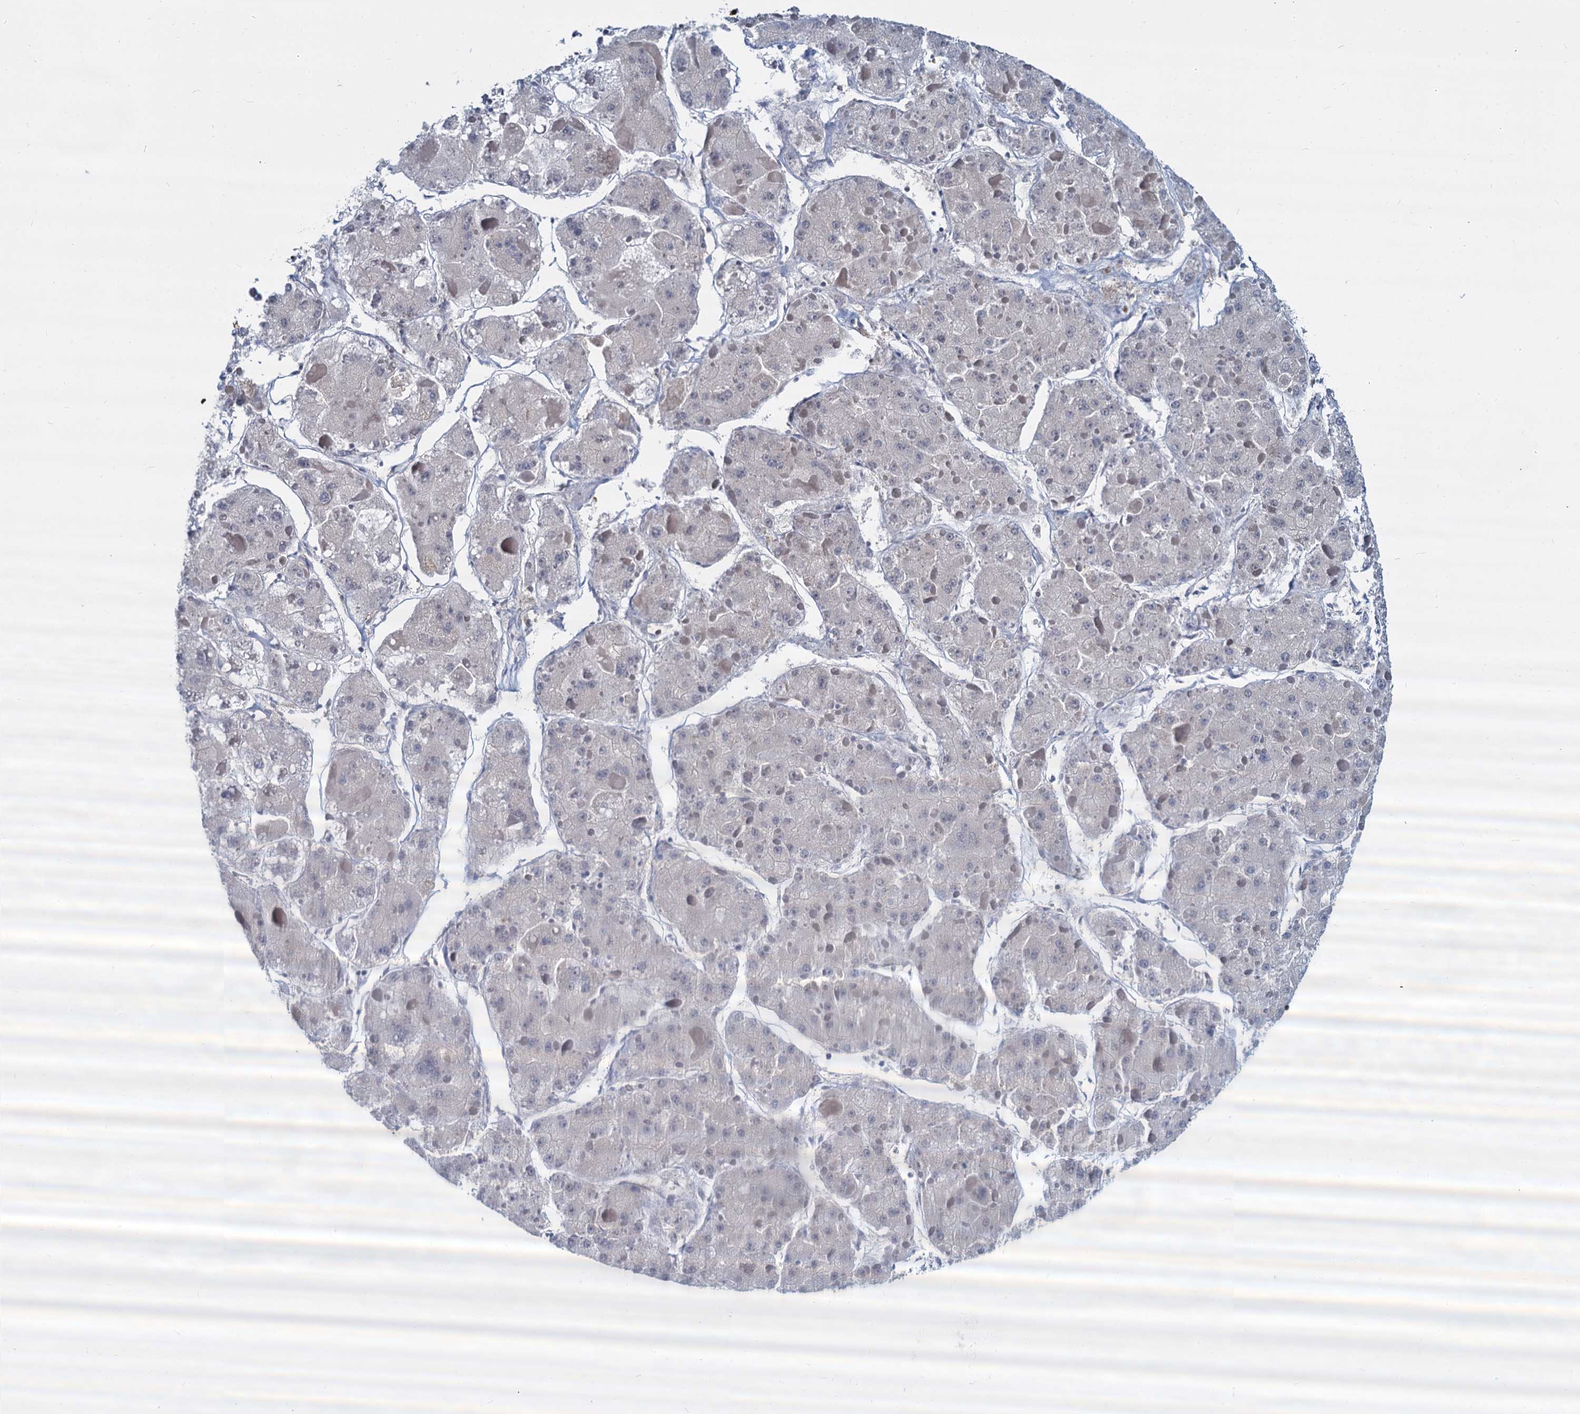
{"staining": {"intensity": "negative", "quantity": "none", "location": "none"}, "tissue": "liver cancer", "cell_type": "Tumor cells", "image_type": "cancer", "snomed": [{"axis": "morphology", "description": "Carcinoma, Hepatocellular, NOS"}, {"axis": "topography", "description": "Liver"}], "caption": "High magnification brightfield microscopy of liver cancer stained with DAB (brown) and counterstained with hematoxylin (blue): tumor cells show no significant positivity.", "gene": "DCPS", "patient": {"sex": "female", "age": 73}}